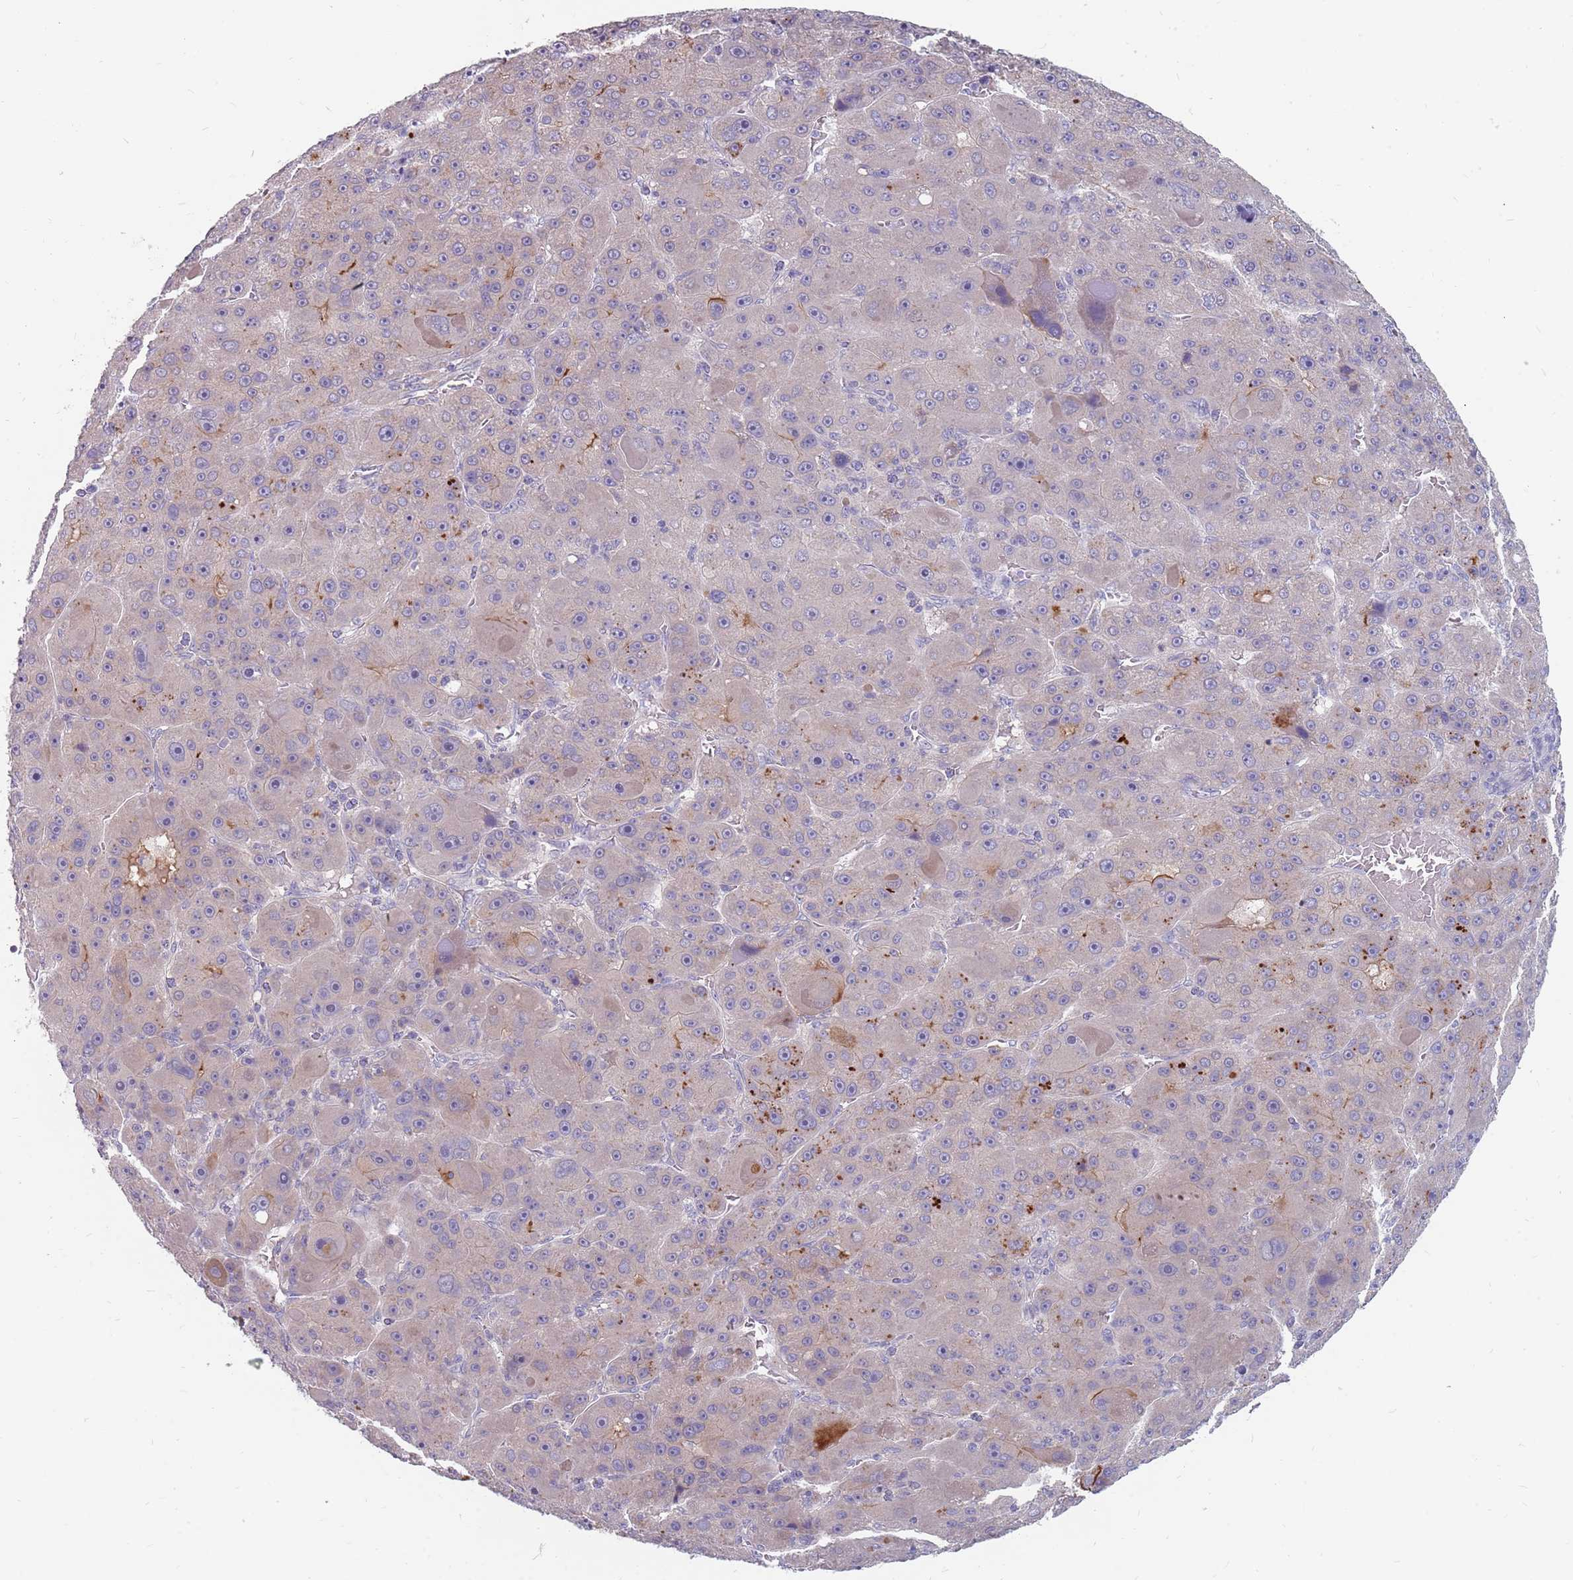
{"staining": {"intensity": "weak", "quantity": "<25%", "location": "cytoplasmic/membranous"}, "tissue": "liver cancer", "cell_type": "Tumor cells", "image_type": "cancer", "snomed": [{"axis": "morphology", "description": "Carcinoma, Hepatocellular, NOS"}, {"axis": "topography", "description": "Liver"}], "caption": "Tumor cells show no significant staining in liver cancer.", "gene": "CMTR2", "patient": {"sex": "male", "age": 76}}